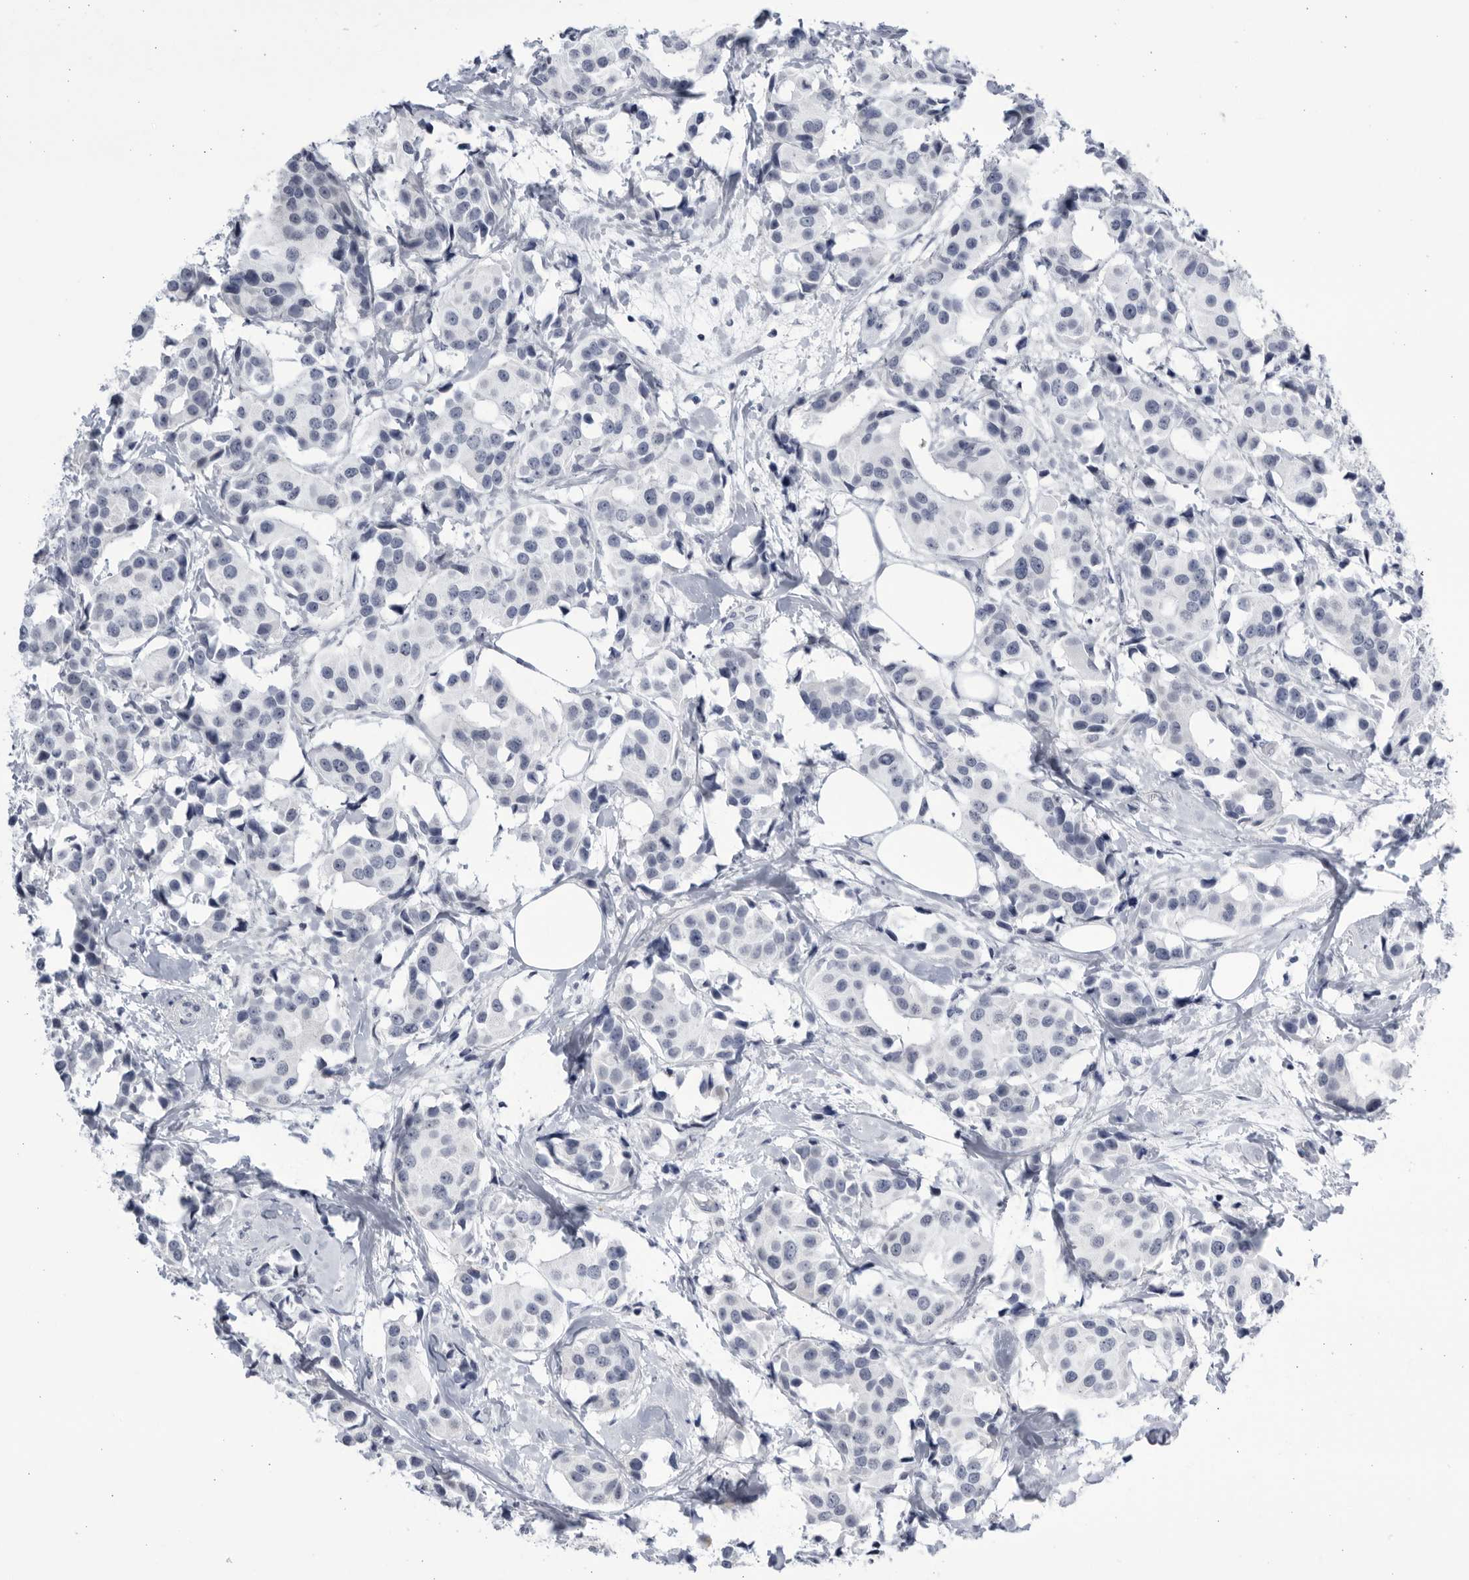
{"staining": {"intensity": "negative", "quantity": "none", "location": "none"}, "tissue": "breast cancer", "cell_type": "Tumor cells", "image_type": "cancer", "snomed": [{"axis": "morphology", "description": "Normal tissue, NOS"}, {"axis": "morphology", "description": "Duct carcinoma"}, {"axis": "topography", "description": "Breast"}], "caption": "High magnification brightfield microscopy of breast invasive ductal carcinoma stained with DAB (brown) and counterstained with hematoxylin (blue): tumor cells show no significant staining.", "gene": "CCDC181", "patient": {"sex": "female", "age": 39}}